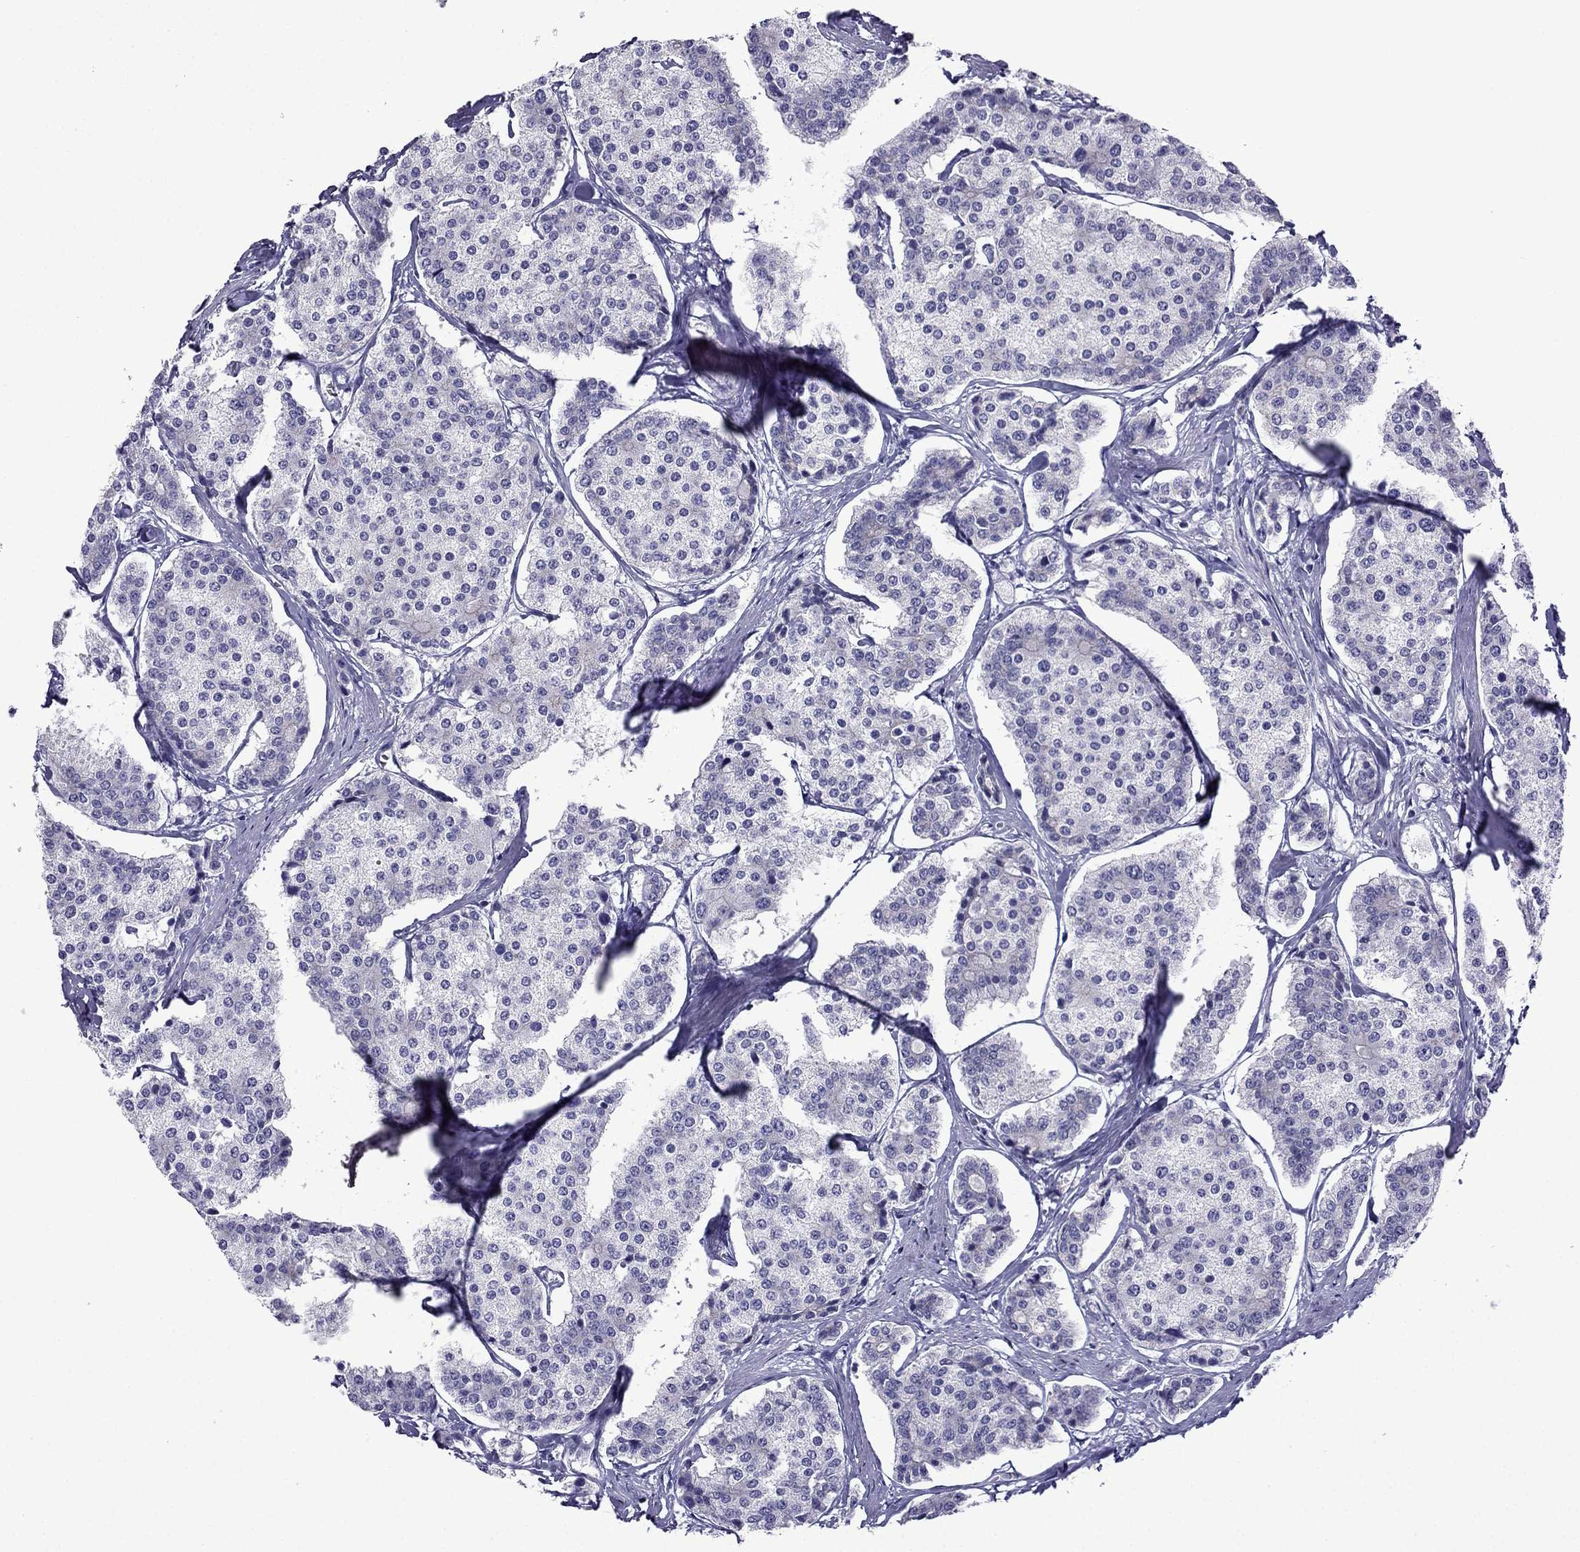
{"staining": {"intensity": "negative", "quantity": "none", "location": "none"}, "tissue": "carcinoid", "cell_type": "Tumor cells", "image_type": "cancer", "snomed": [{"axis": "morphology", "description": "Carcinoid, malignant, NOS"}, {"axis": "topography", "description": "Small intestine"}], "caption": "IHC of carcinoid reveals no expression in tumor cells. The staining is performed using DAB (3,3'-diaminobenzidine) brown chromogen with nuclei counter-stained in using hematoxylin.", "gene": "POM121L12", "patient": {"sex": "female", "age": 65}}